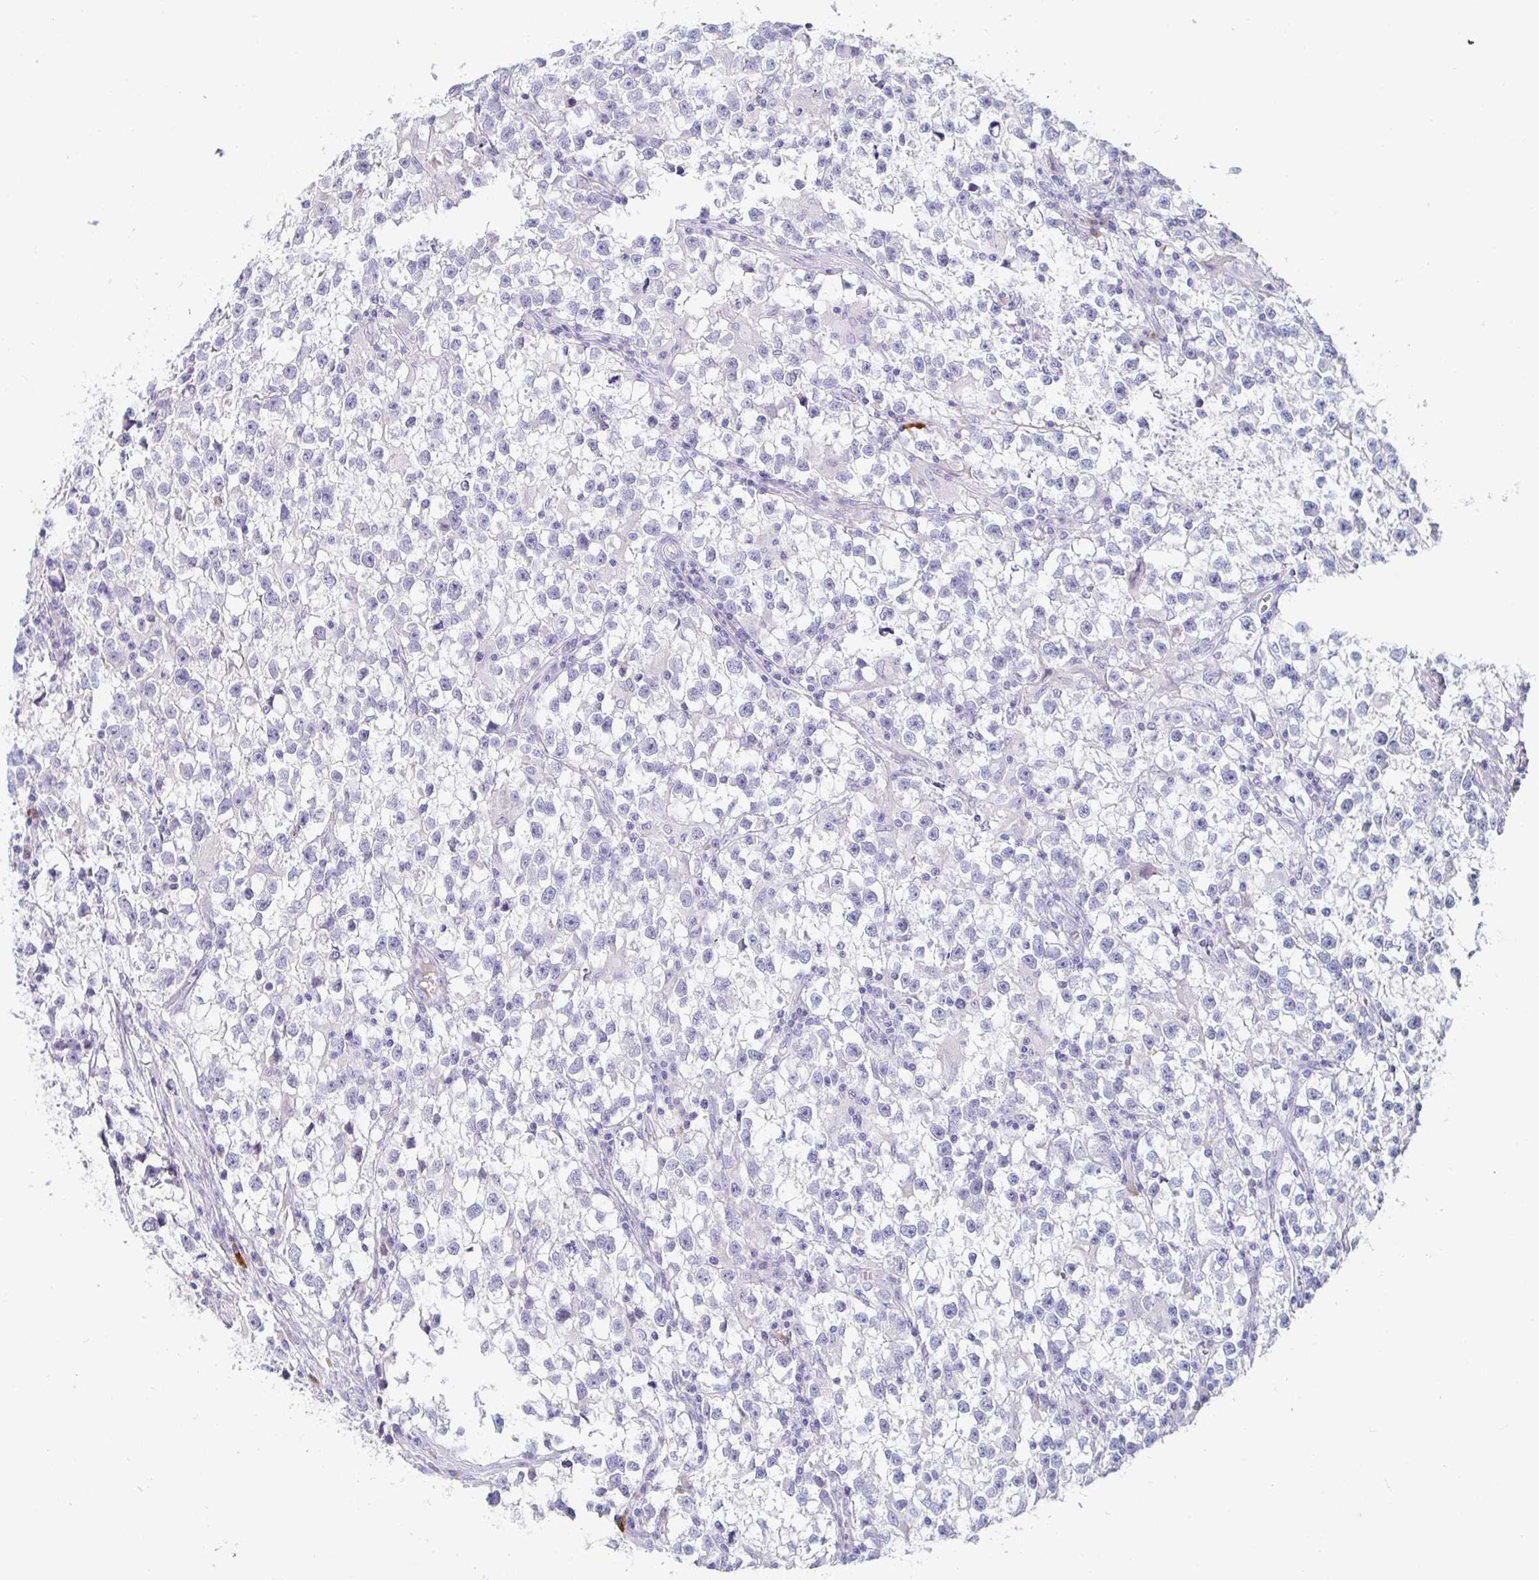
{"staining": {"intensity": "negative", "quantity": "none", "location": "none"}, "tissue": "testis cancer", "cell_type": "Tumor cells", "image_type": "cancer", "snomed": [{"axis": "morphology", "description": "Seminoma, NOS"}, {"axis": "topography", "description": "Testis"}], "caption": "IHC of human testis cancer exhibits no expression in tumor cells. (Immunohistochemistry (ihc), brightfield microscopy, high magnification).", "gene": "C4orf17", "patient": {"sex": "male", "age": 31}}